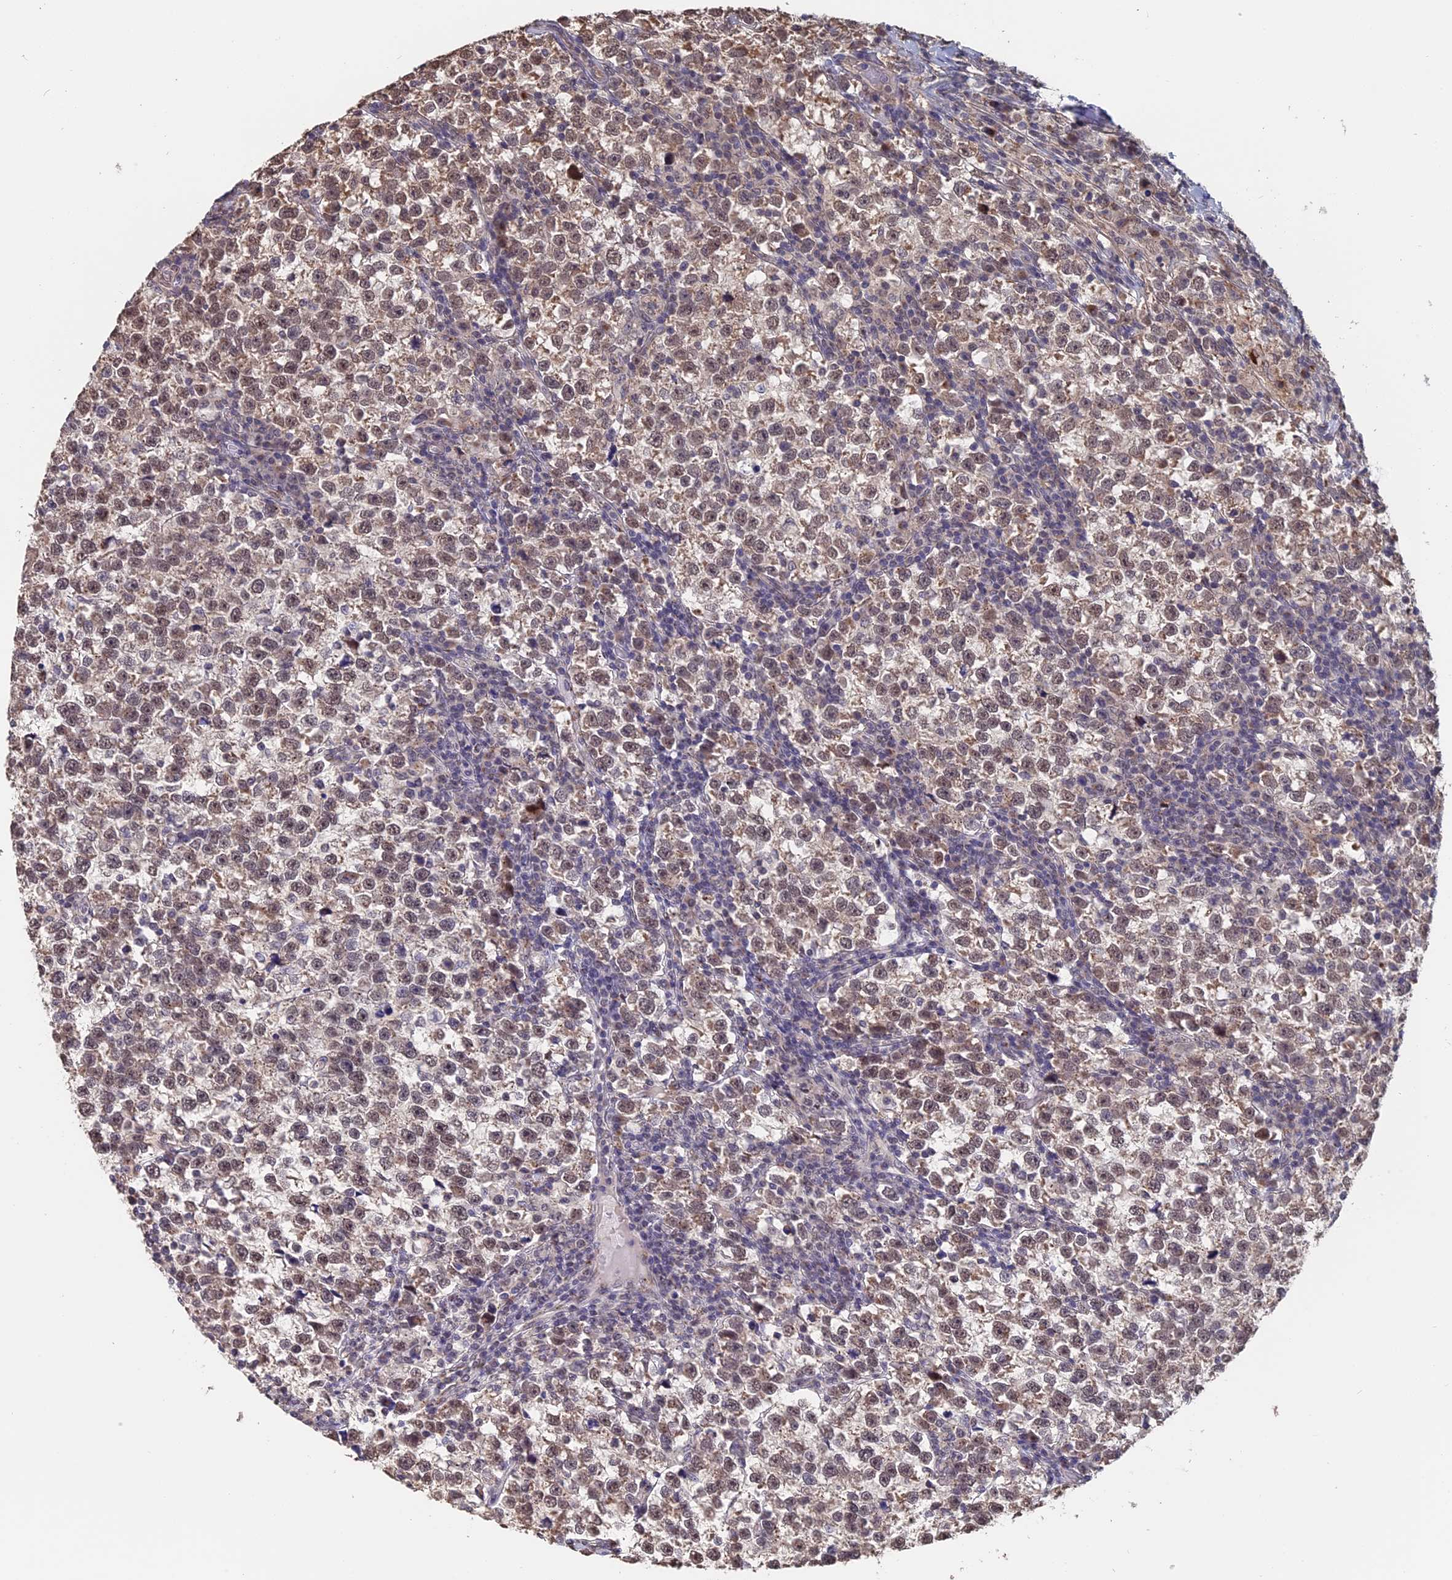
{"staining": {"intensity": "moderate", "quantity": ">75%", "location": "nuclear"}, "tissue": "testis cancer", "cell_type": "Tumor cells", "image_type": "cancer", "snomed": [{"axis": "morphology", "description": "Normal tissue, NOS"}, {"axis": "morphology", "description": "Seminoma, NOS"}, {"axis": "topography", "description": "Testis"}], "caption": "Immunohistochemical staining of seminoma (testis) shows medium levels of moderate nuclear protein expression in about >75% of tumor cells.", "gene": "PIGQ", "patient": {"sex": "male", "age": 43}}